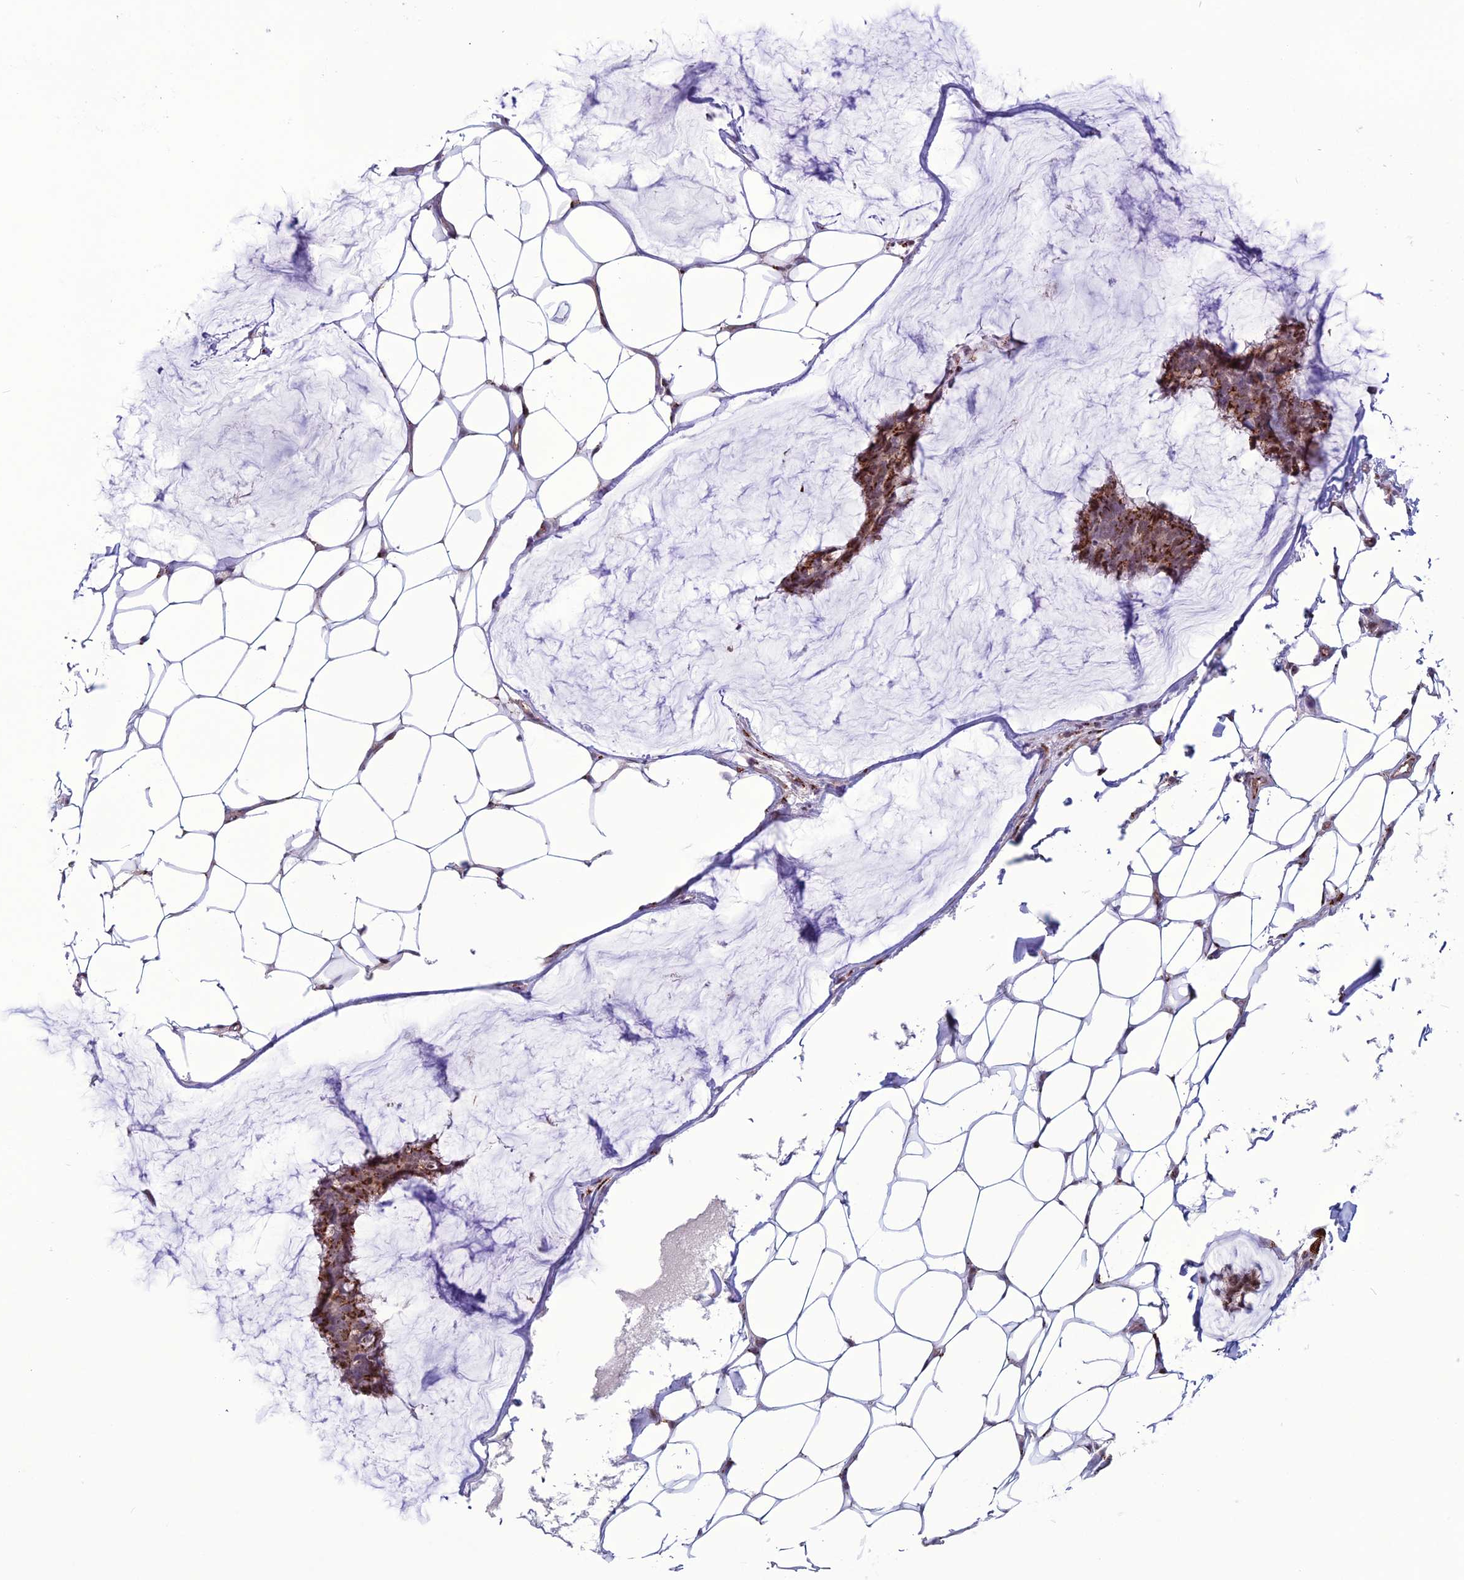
{"staining": {"intensity": "strong", "quantity": "25%-75%", "location": "cytoplasmic/membranous"}, "tissue": "breast cancer", "cell_type": "Tumor cells", "image_type": "cancer", "snomed": [{"axis": "morphology", "description": "Duct carcinoma"}, {"axis": "topography", "description": "Breast"}], "caption": "Protein expression analysis of human breast cancer reveals strong cytoplasmic/membranous staining in about 25%-75% of tumor cells.", "gene": "PLEKHA4", "patient": {"sex": "female", "age": 93}}